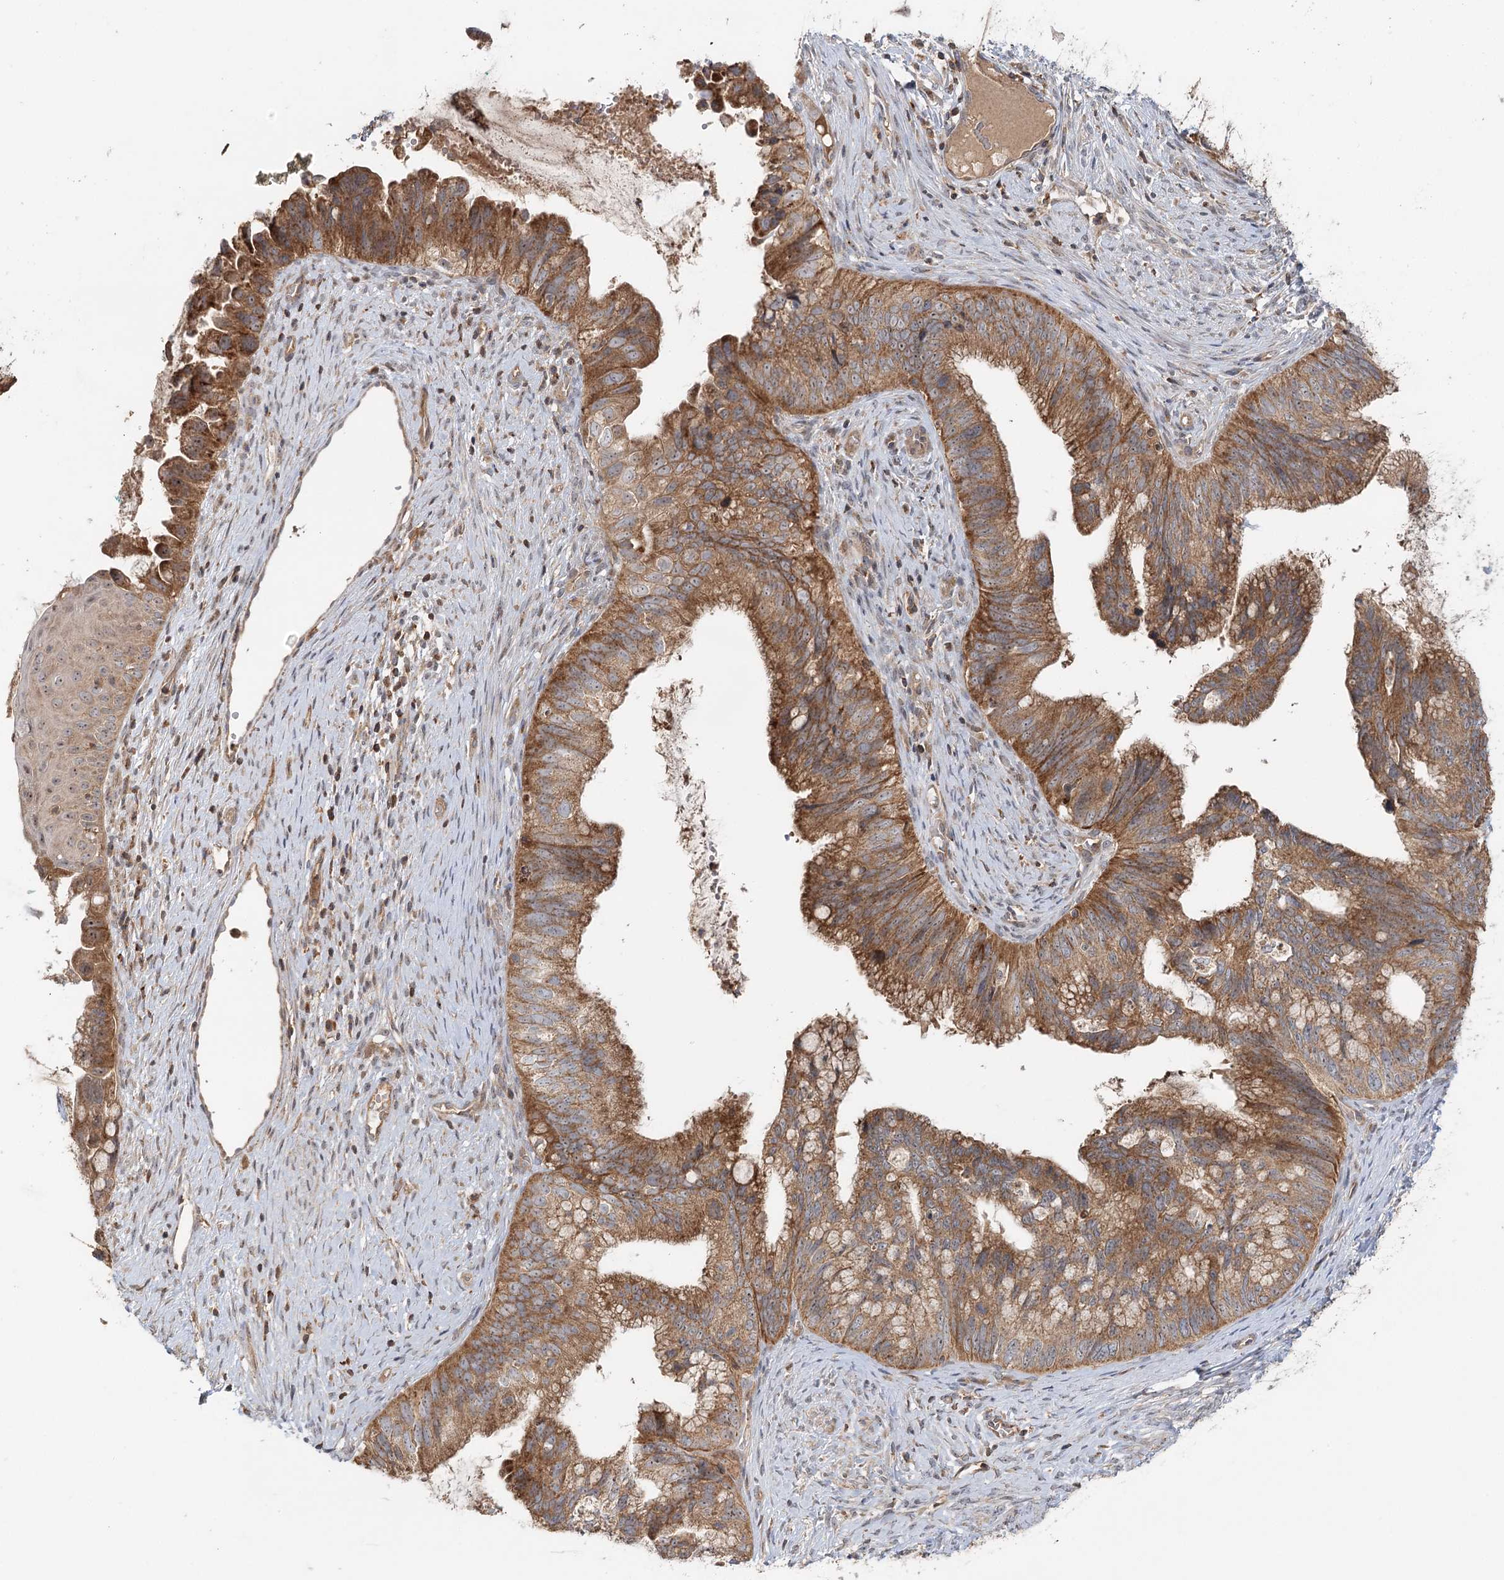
{"staining": {"intensity": "moderate", "quantity": ">75%", "location": "cytoplasmic/membranous,nuclear"}, "tissue": "cervical cancer", "cell_type": "Tumor cells", "image_type": "cancer", "snomed": [{"axis": "morphology", "description": "Adenocarcinoma, NOS"}, {"axis": "topography", "description": "Cervix"}], "caption": "Immunohistochemistry (IHC) image of neoplastic tissue: human adenocarcinoma (cervical) stained using IHC demonstrates medium levels of moderate protein expression localized specifically in the cytoplasmic/membranous and nuclear of tumor cells, appearing as a cytoplasmic/membranous and nuclear brown color.", "gene": "RAPGEF6", "patient": {"sex": "female", "age": 42}}